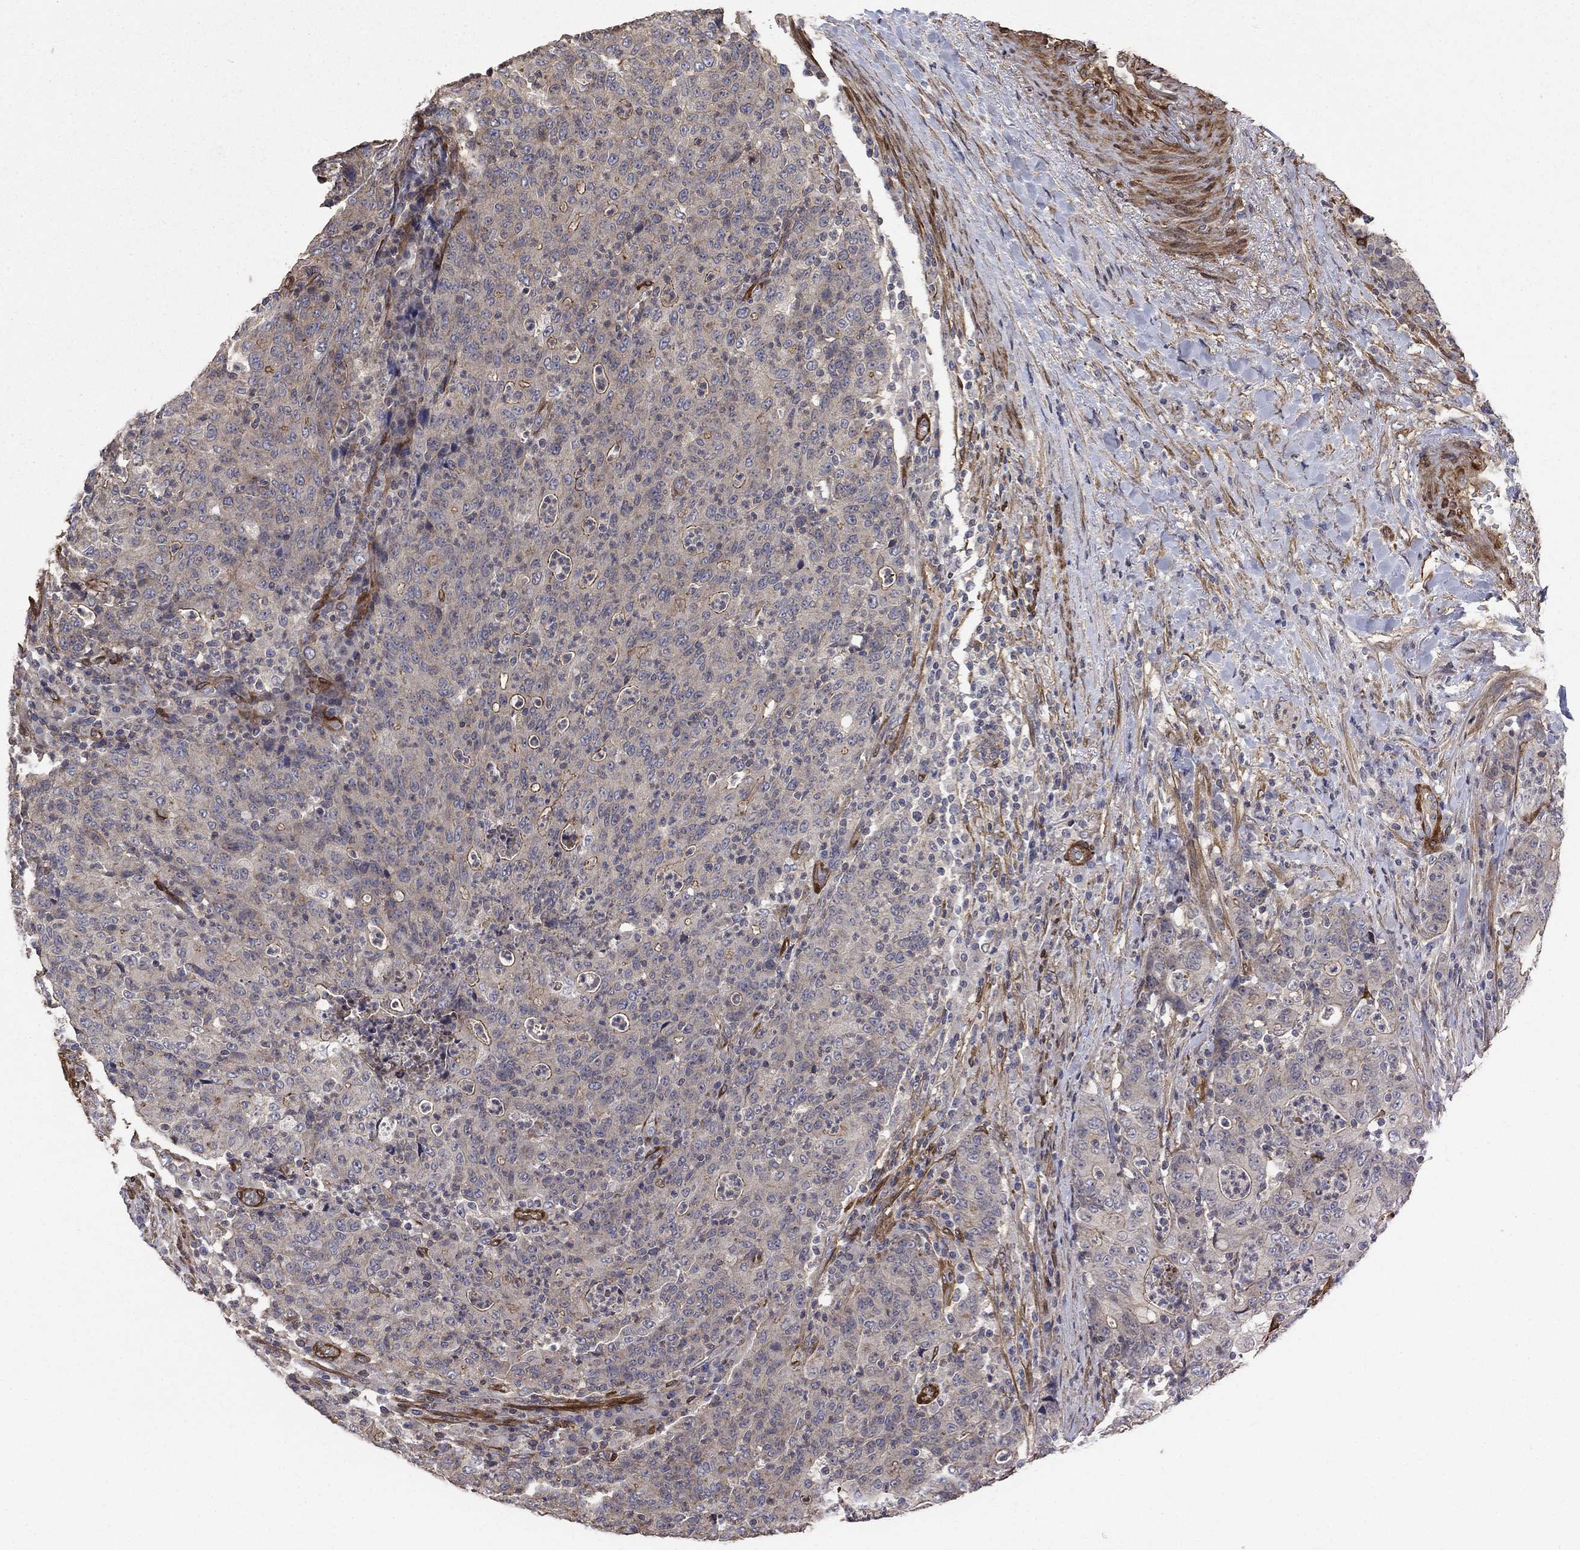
{"staining": {"intensity": "moderate", "quantity": "<25%", "location": "cytoplasmic/membranous"}, "tissue": "colorectal cancer", "cell_type": "Tumor cells", "image_type": "cancer", "snomed": [{"axis": "morphology", "description": "Adenocarcinoma, NOS"}, {"axis": "topography", "description": "Colon"}], "caption": "Immunohistochemistry histopathology image of neoplastic tissue: human colorectal adenocarcinoma stained using IHC reveals low levels of moderate protein expression localized specifically in the cytoplasmic/membranous of tumor cells, appearing as a cytoplasmic/membranous brown color.", "gene": "PDE3A", "patient": {"sex": "male", "age": 70}}